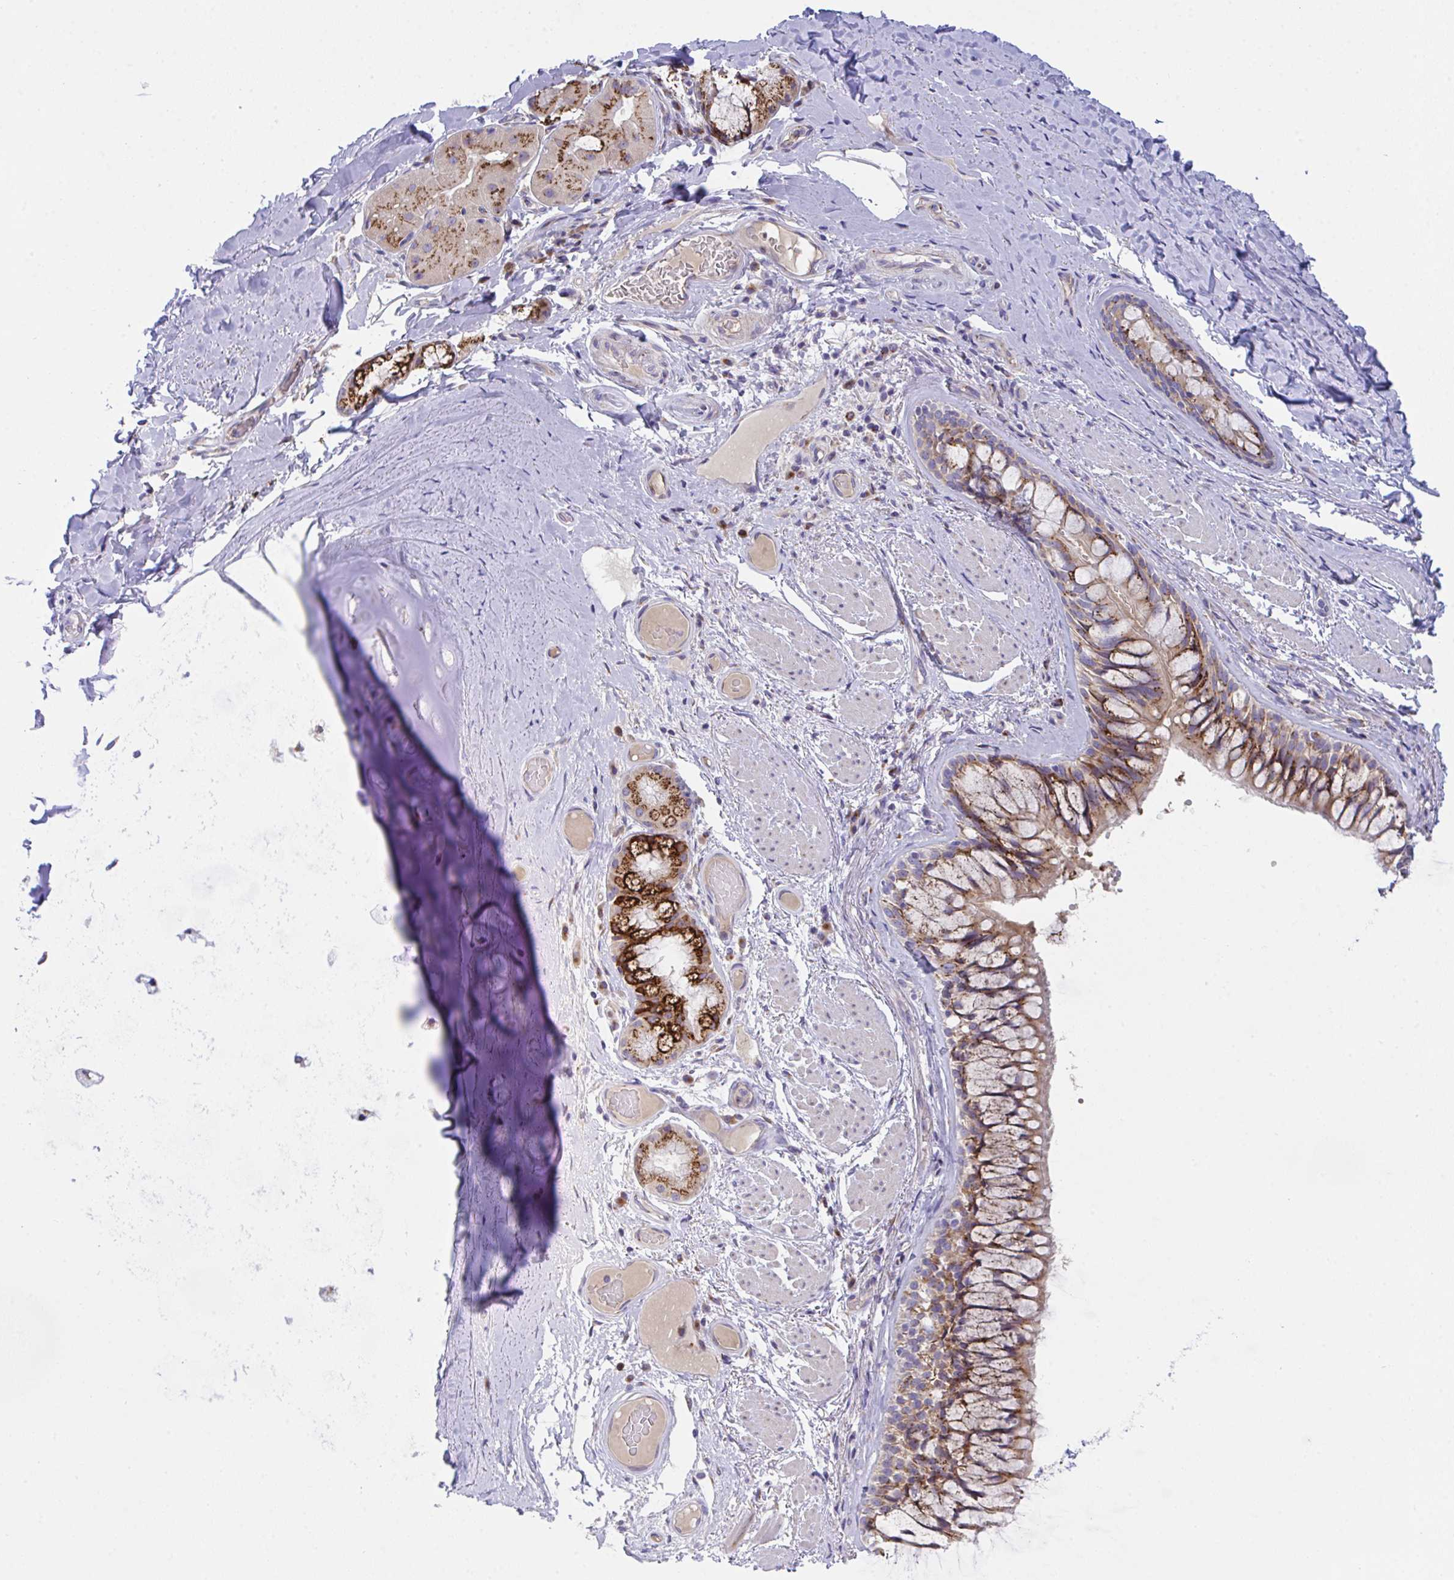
{"staining": {"intensity": "negative", "quantity": "none", "location": "none"}, "tissue": "adipose tissue", "cell_type": "Adipocytes", "image_type": "normal", "snomed": [{"axis": "morphology", "description": "Normal tissue, NOS"}, {"axis": "topography", "description": "Cartilage tissue"}, {"axis": "topography", "description": "Bronchus"}], "caption": "This is an immunohistochemistry micrograph of normal adipose tissue. There is no staining in adipocytes.", "gene": "MIA3", "patient": {"sex": "male", "age": 64}}